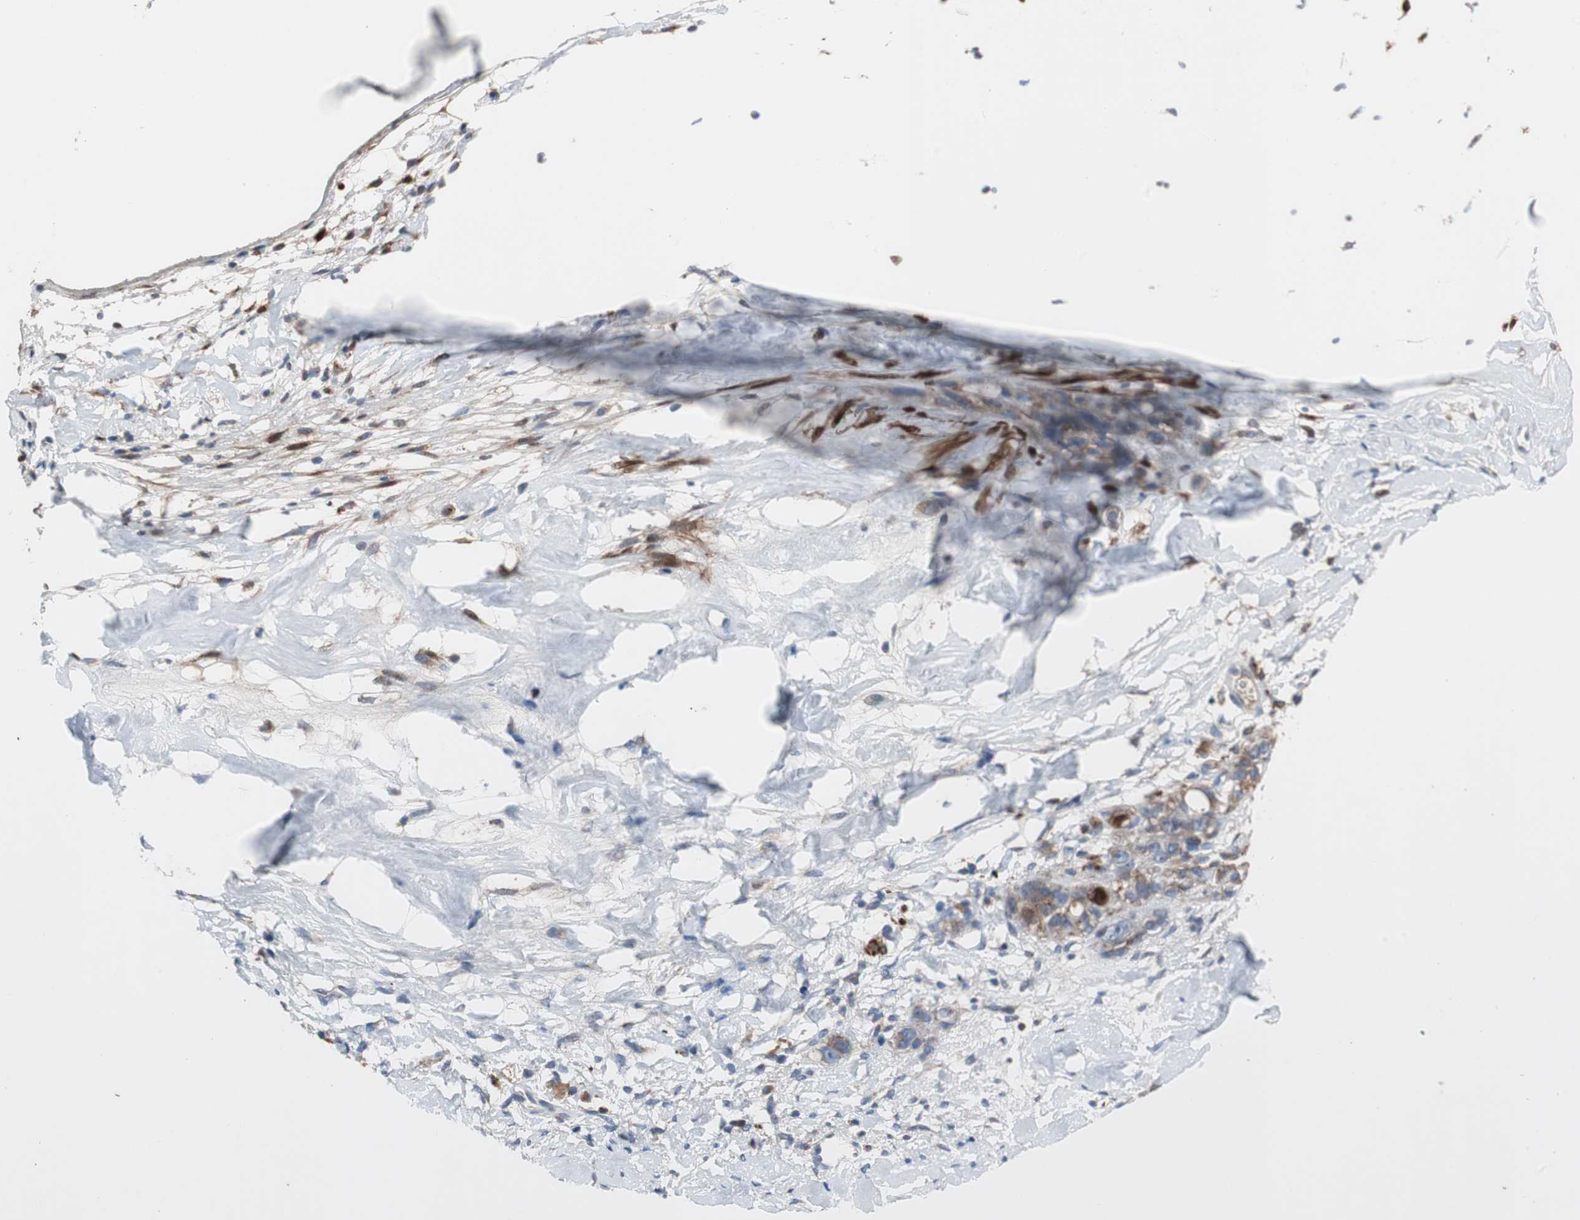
{"staining": {"intensity": "moderate", "quantity": ">75%", "location": "cytoplasmic/membranous"}, "tissue": "ovarian cancer", "cell_type": "Tumor cells", "image_type": "cancer", "snomed": [{"axis": "morphology", "description": "Cystadenocarcinoma, serous, NOS"}, {"axis": "topography", "description": "Ovary"}], "caption": "Immunohistochemistry of human serous cystadenocarcinoma (ovarian) reveals medium levels of moderate cytoplasmic/membranous staining in about >75% of tumor cells. The protein is stained brown, and the nuclei are stained in blue (DAB IHC with brightfield microscopy, high magnification).", "gene": "CALB2", "patient": {"sex": "female", "age": 66}}